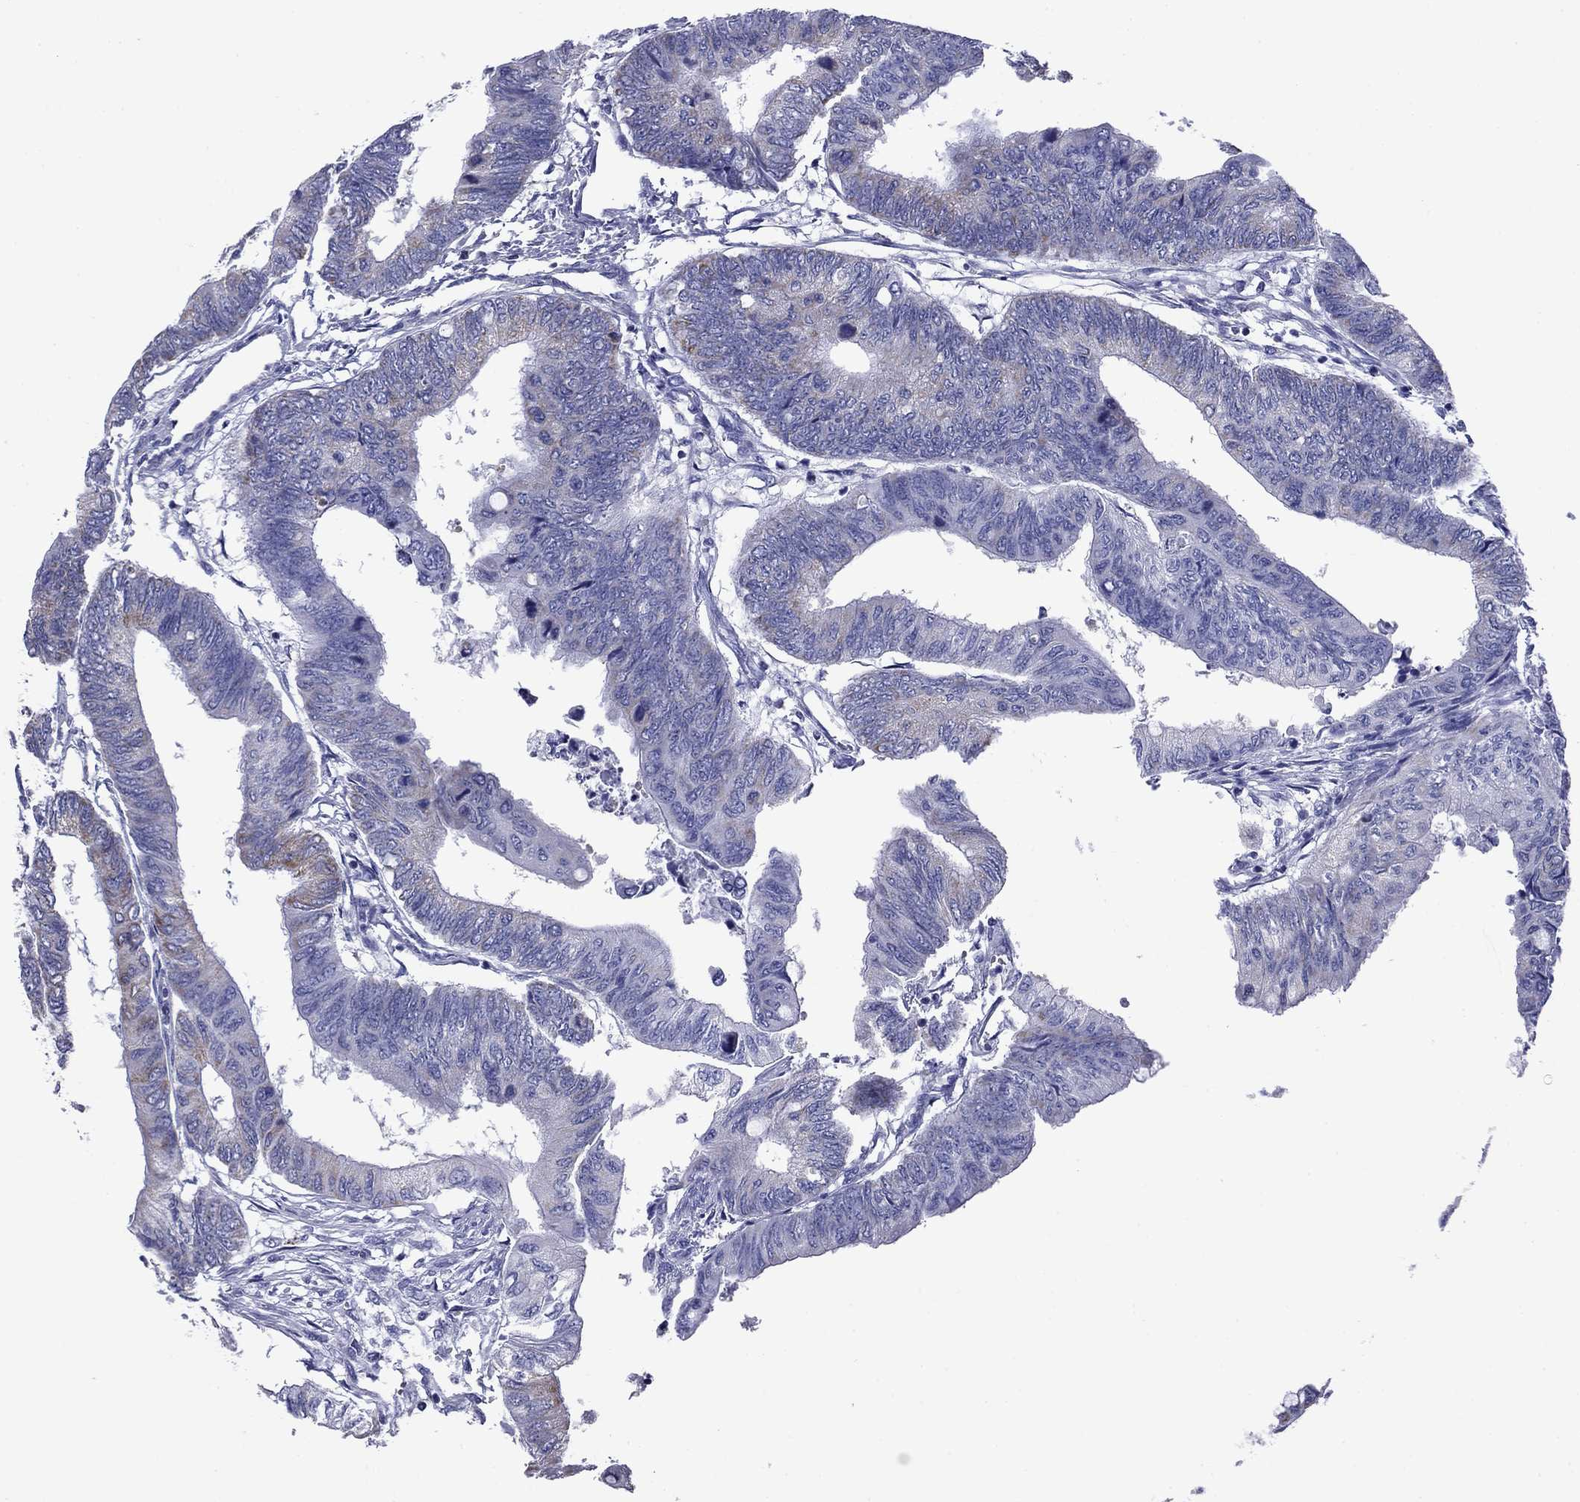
{"staining": {"intensity": "weak", "quantity": "<25%", "location": "cytoplasmic/membranous"}, "tissue": "colorectal cancer", "cell_type": "Tumor cells", "image_type": "cancer", "snomed": [{"axis": "morphology", "description": "Normal tissue, NOS"}, {"axis": "morphology", "description": "Adenocarcinoma, NOS"}, {"axis": "topography", "description": "Rectum"}, {"axis": "topography", "description": "Peripheral nerve tissue"}], "caption": "The photomicrograph exhibits no staining of tumor cells in colorectal adenocarcinoma.", "gene": "ACADSB", "patient": {"sex": "male", "age": 92}}